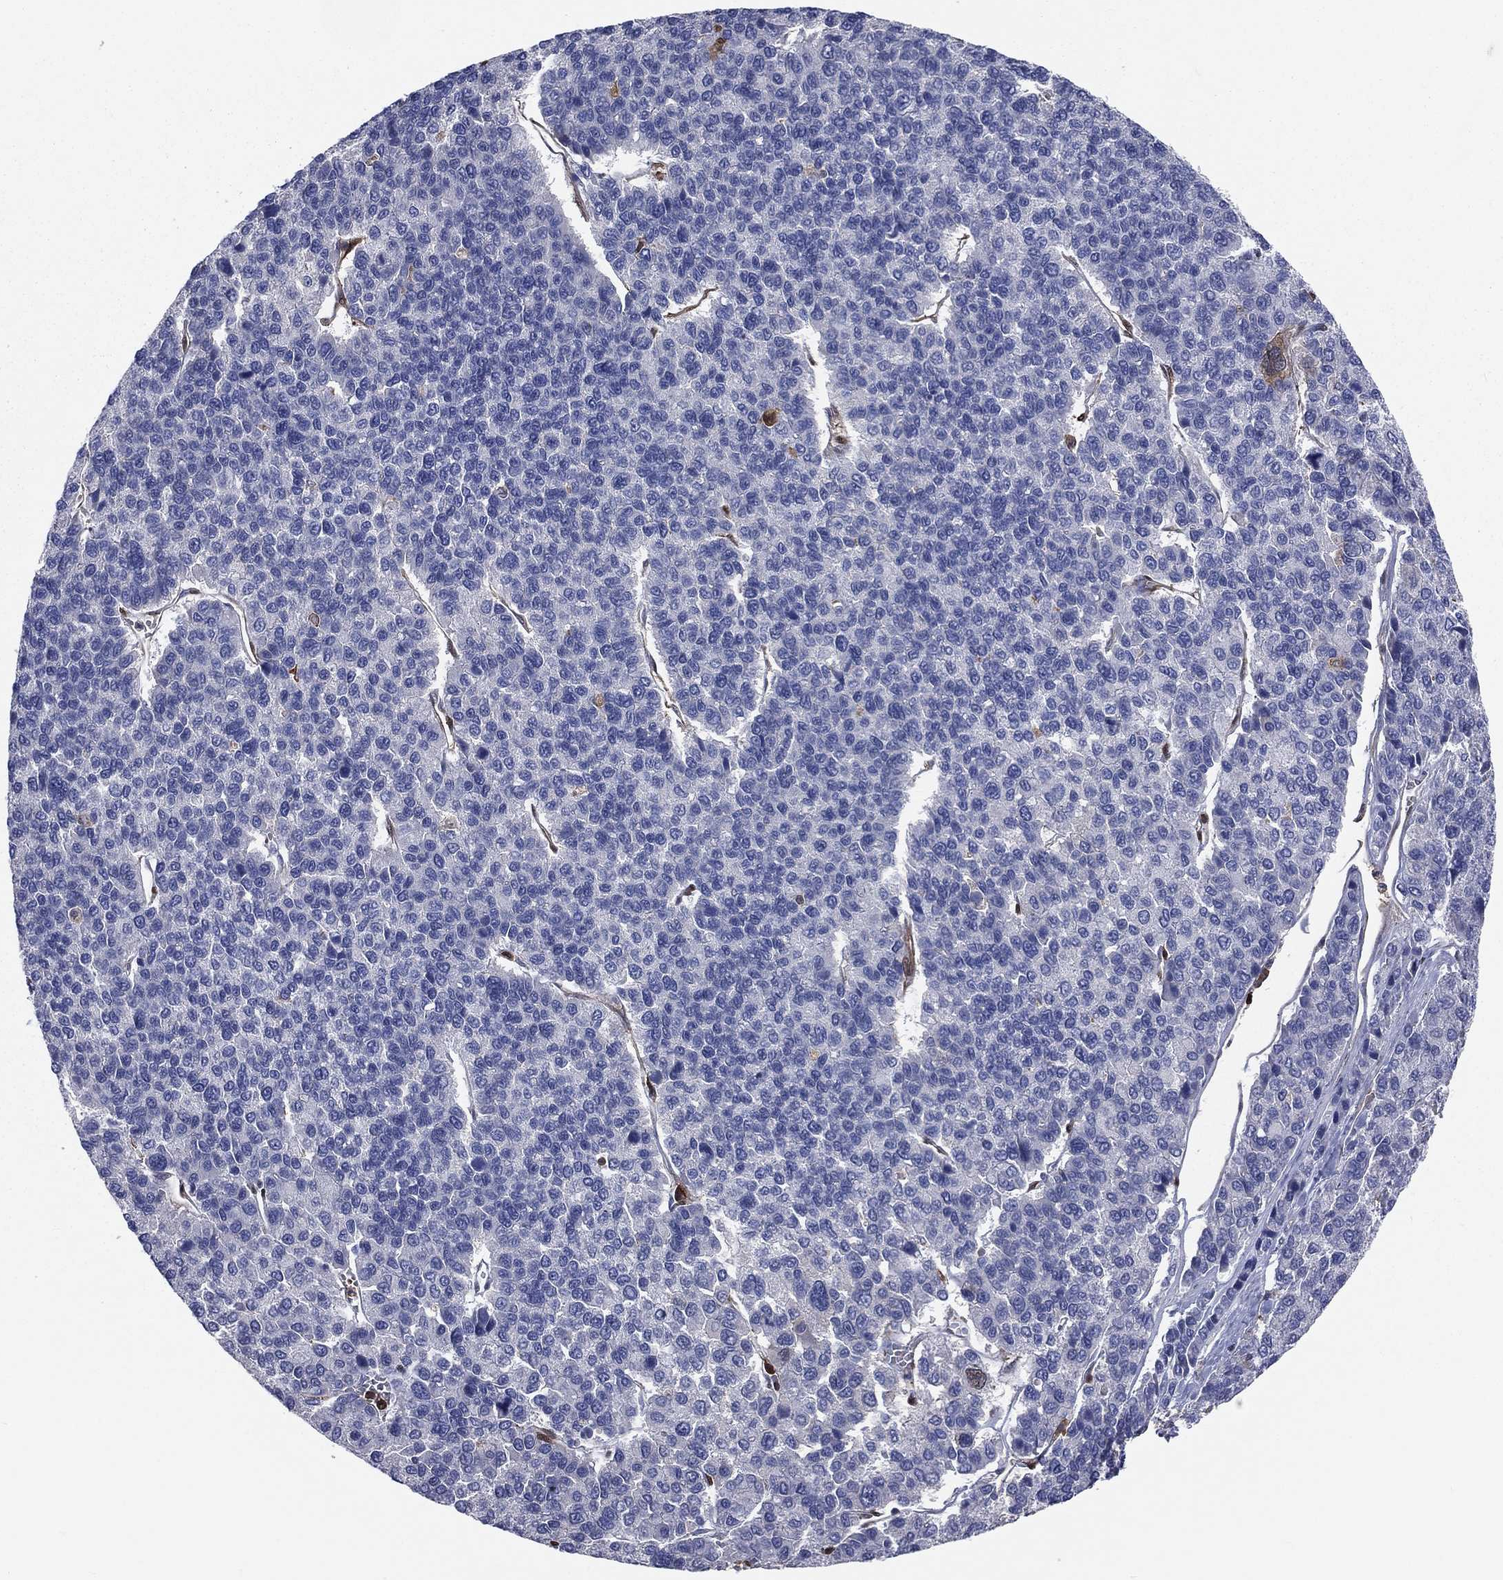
{"staining": {"intensity": "negative", "quantity": "none", "location": "none"}, "tissue": "liver cancer", "cell_type": "Tumor cells", "image_type": "cancer", "snomed": [{"axis": "morphology", "description": "Carcinoma, Hepatocellular, NOS"}, {"axis": "topography", "description": "Liver"}], "caption": "Immunohistochemical staining of liver cancer (hepatocellular carcinoma) displays no significant positivity in tumor cells.", "gene": "TBC1D2", "patient": {"sex": "female", "age": 41}}